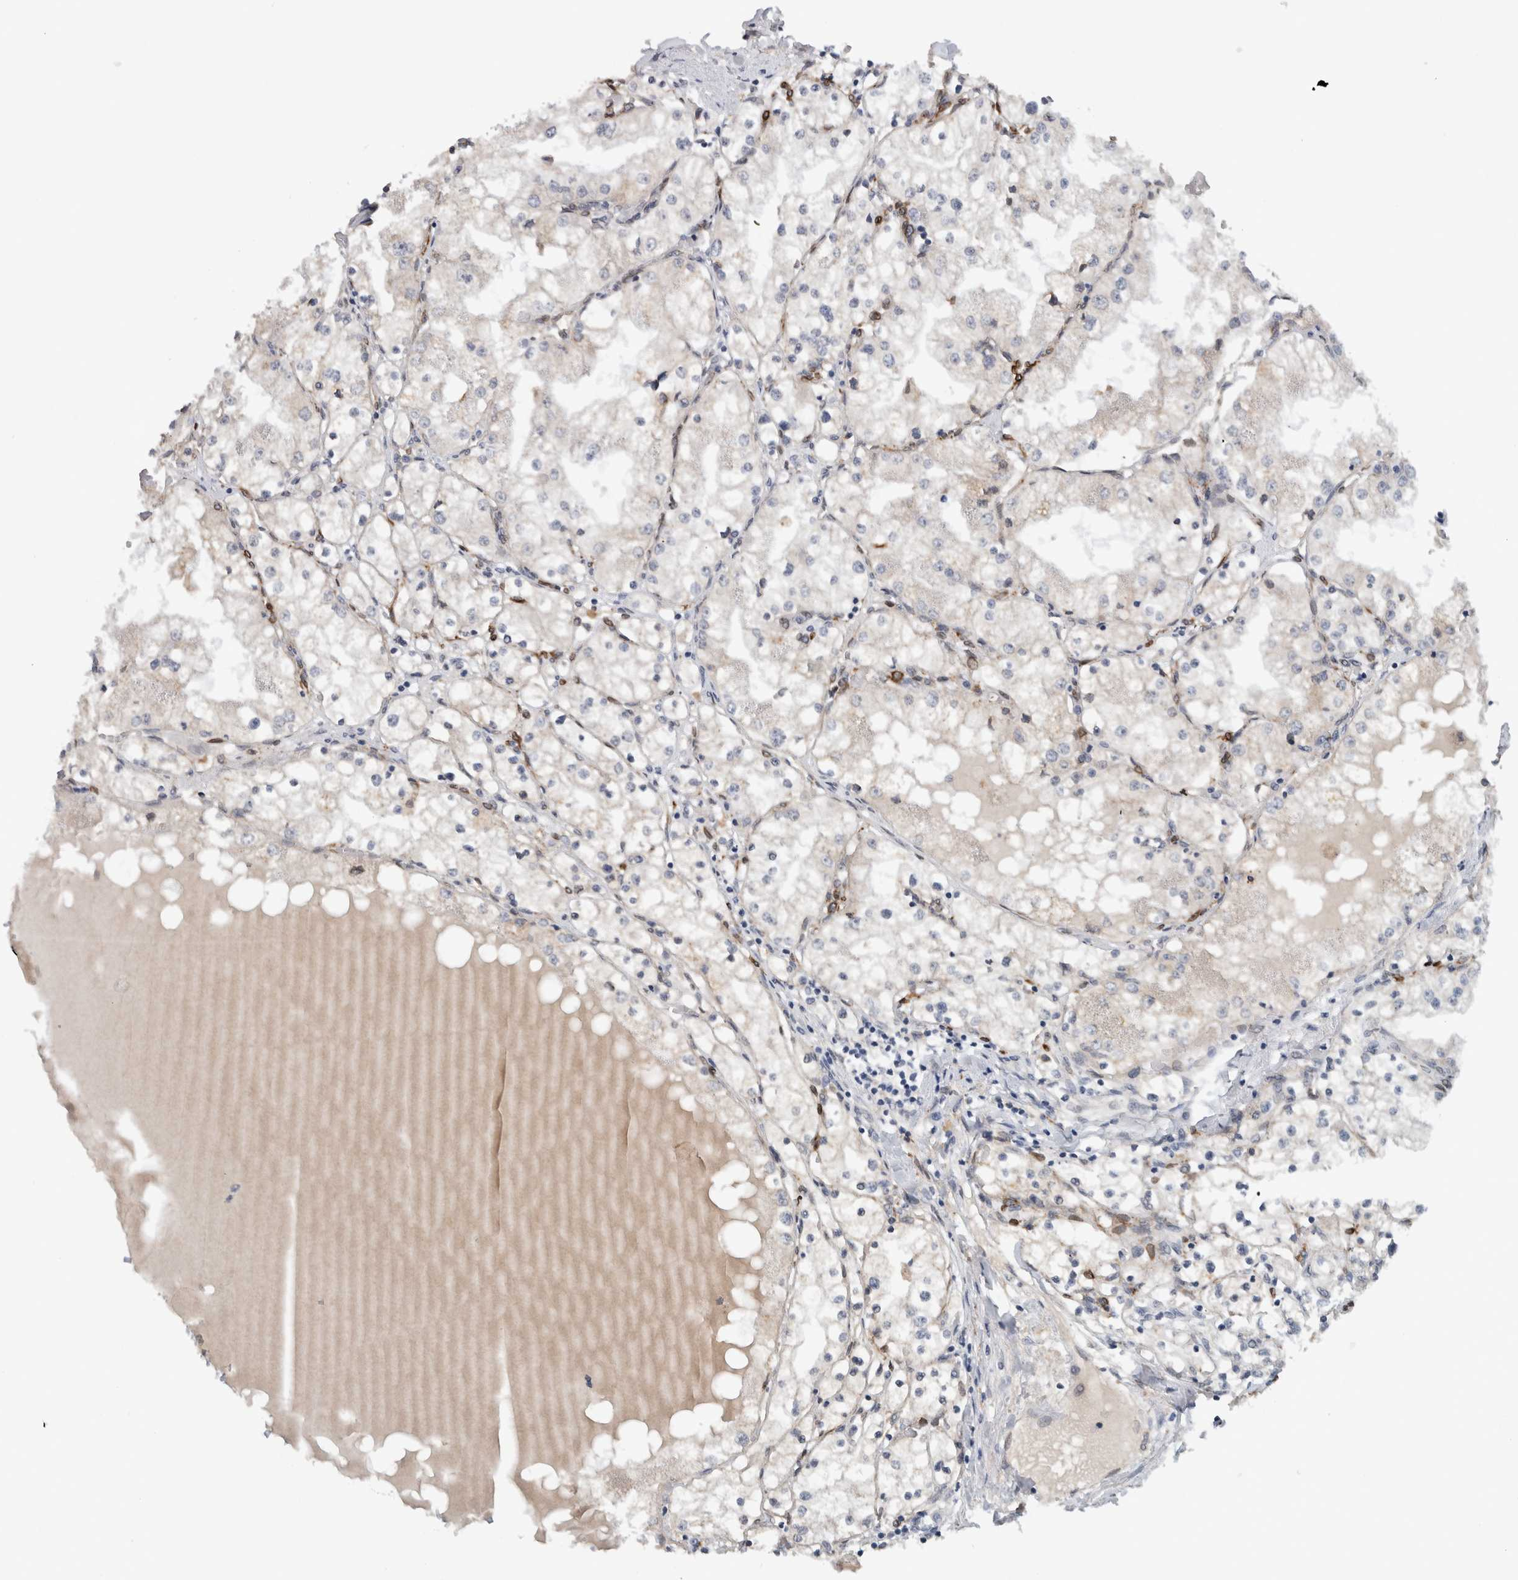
{"staining": {"intensity": "negative", "quantity": "none", "location": "none"}, "tissue": "renal cancer", "cell_type": "Tumor cells", "image_type": "cancer", "snomed": [{"axis": "morphology", "description": "Adenocarcinoma, NOS"}, {"axis": "topography", "description": "Kidney"}], "caption": "An IHC micrograph of renal cancer is shown. There is no staining in tumor cells of renal cancer.", "gene": "PRXL2A", "patient": {"sex": "male", "age": 68}}